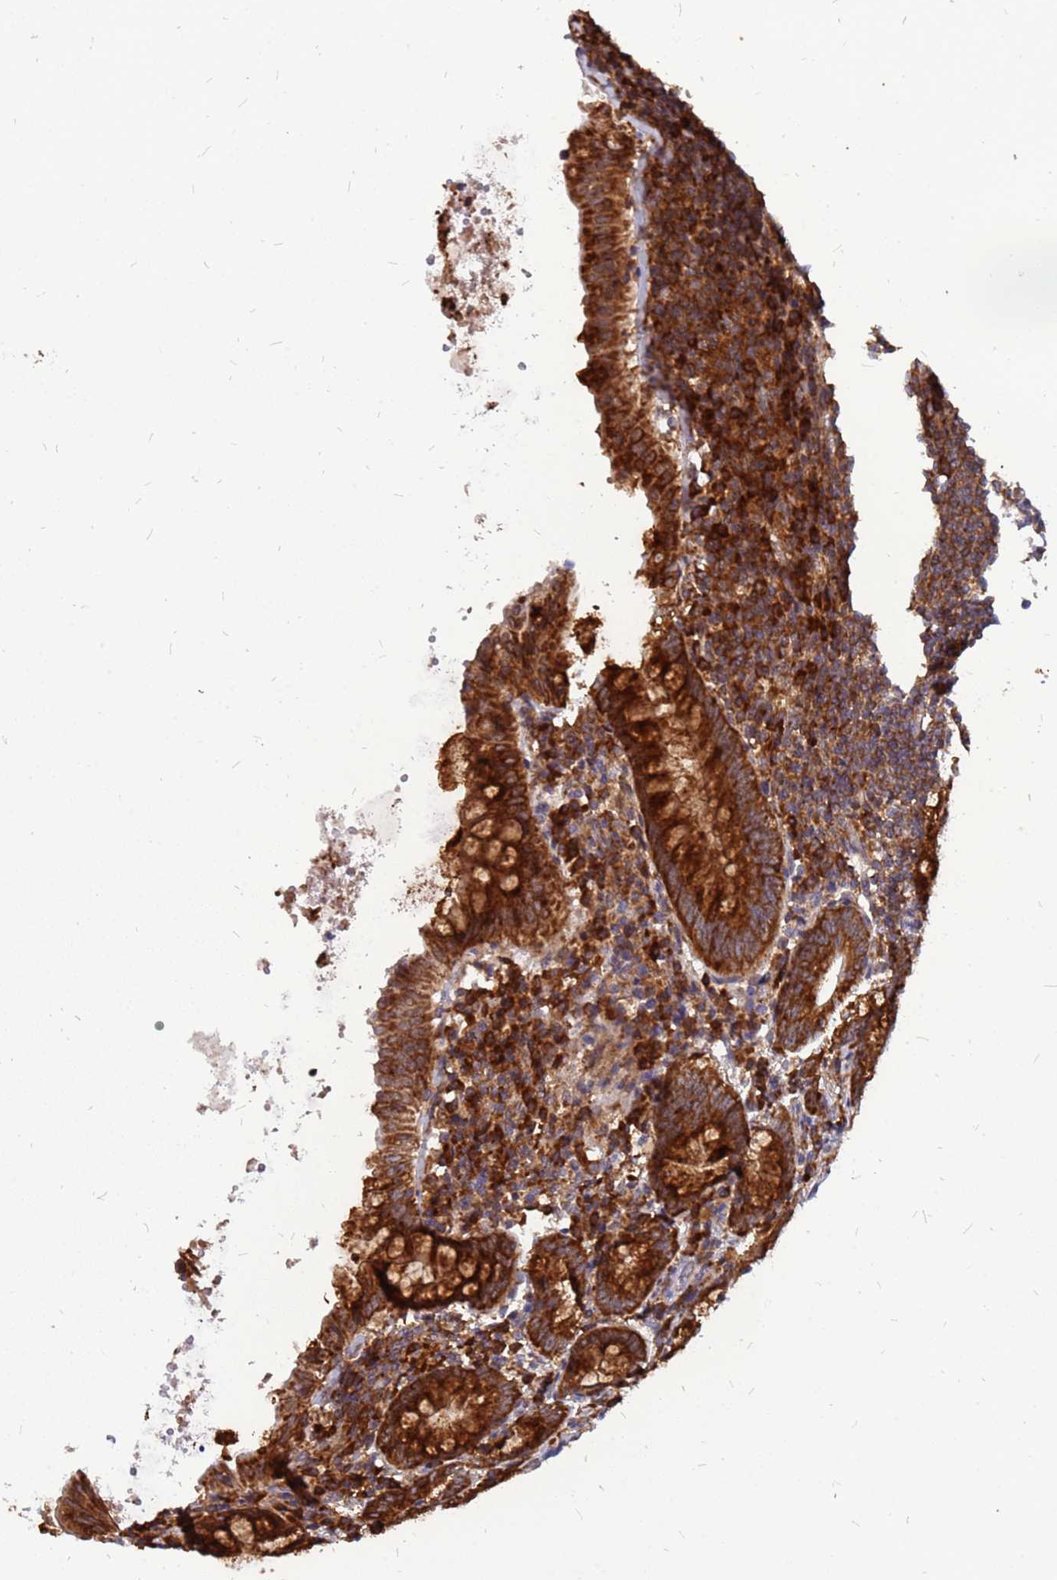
{"staining": {"intensity": "strong", "quantity": ">75%", "location": "cytoplasmic/membranous"}, "tissue": "appendix", "cell_type": "Glandular cells", "image_type": "normal", "snomed": [{"axis": "morphology", "description": "Normal tissue, NOS"}, {"axis": "topography", "description": "Appendix"}], "caption": "Strong cytoplasmic/membranous staining for a protein is present in approximately >75% of glandular cells of benign appendix using immunohistochemistry.", "gene": "RPL8", "patient": {"sex": "female", "age": 54}}